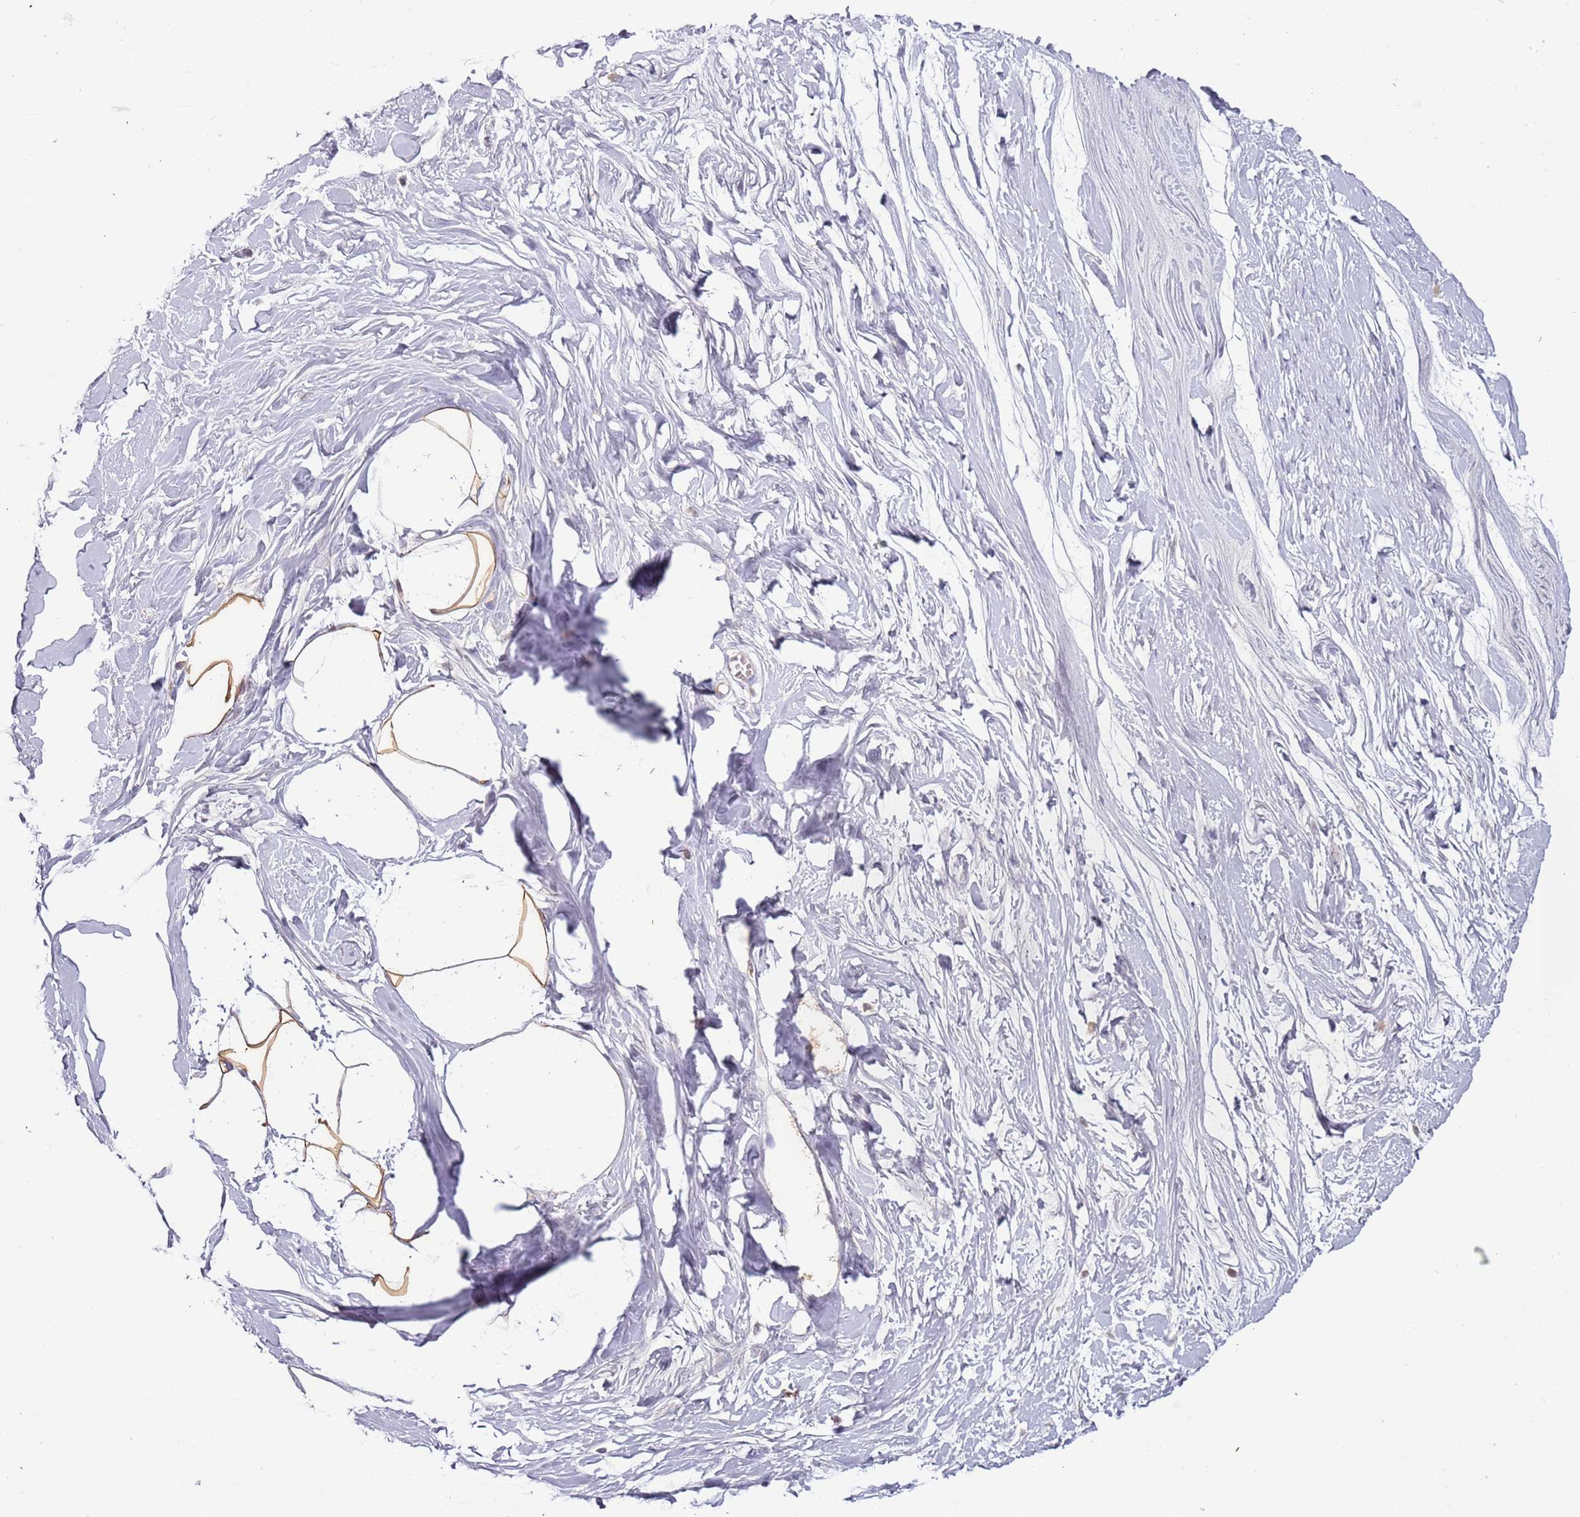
{"staining": {"intensity": "moderate", "quantity": ">75%", "location": "cytoplasmic/membranous"}, "tissue": "breast", "cell_type": "Adipocytes", "image_type": "normal", "snomed": [{"axis": "morphology", "description": "Normal tissue, NOS"}, {"axis": "topography", "description": "Breast"}], "caption": "Protein staining reveals moderate cytoplasmic/membranous positivity in about >75% of adipocytes in benign breast.", "gene": "SYS1", "patient": {"sex": "female", "age": 45}}